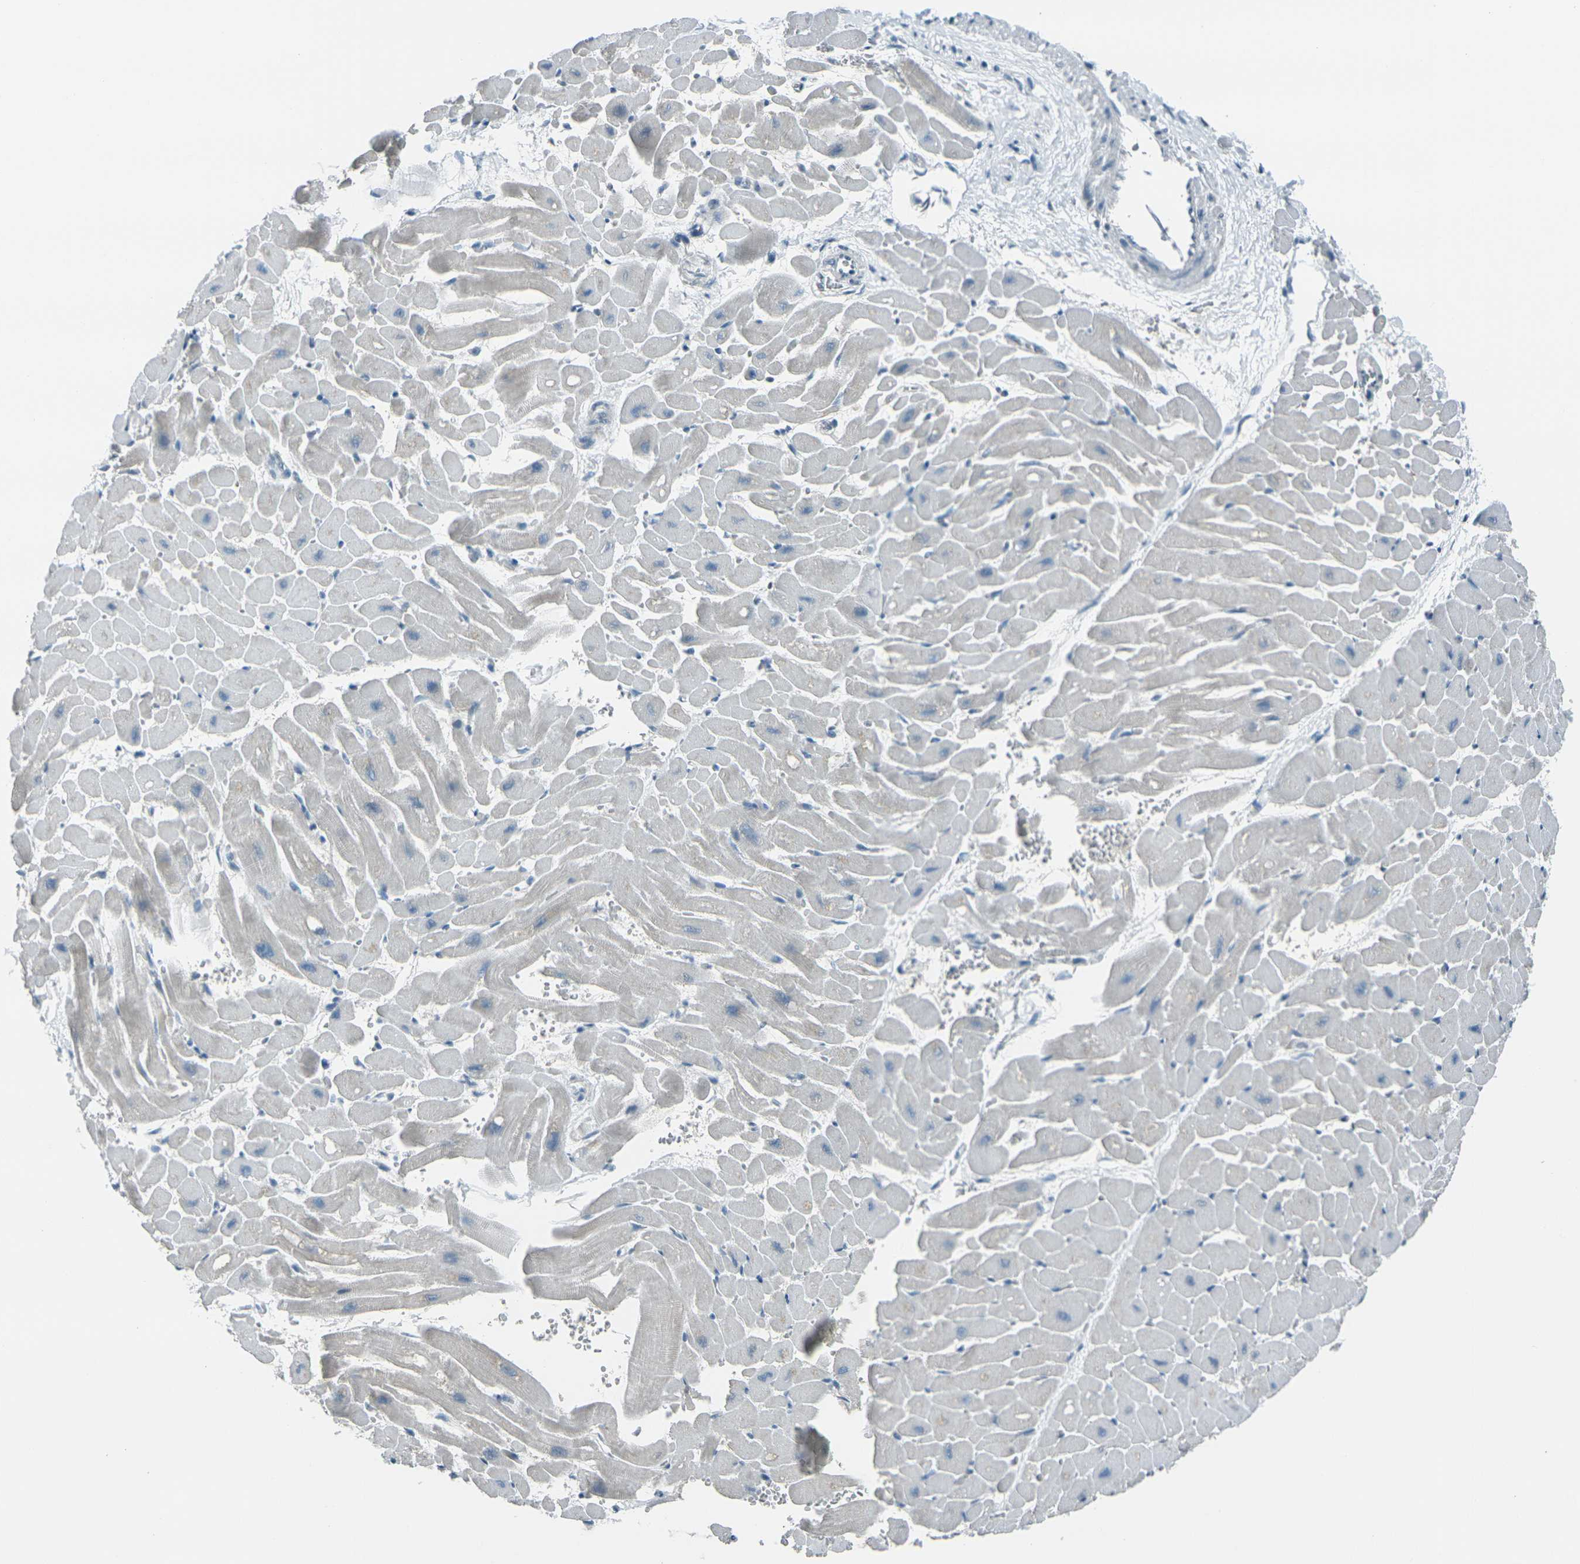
{"staining": {"intensity": "negative", "quantity": "none", "location": "none"}, "tissue": "heart muscle", "cell_type": "Cardiomyocytes", "image_type": "normal", "snomed": [{"axis": "morphology", "description": "Normal tissue, NOS"}, {"axis": "topography", "description": "Heart"}], "caption": "Immunohistochemical staining of benign heart muscle exhibits no significant positivity in cardiomyocytes. Nuclei are stained in blue.", "gene": "H2BC1", "patient": {"sex": "male", "age": 45}}